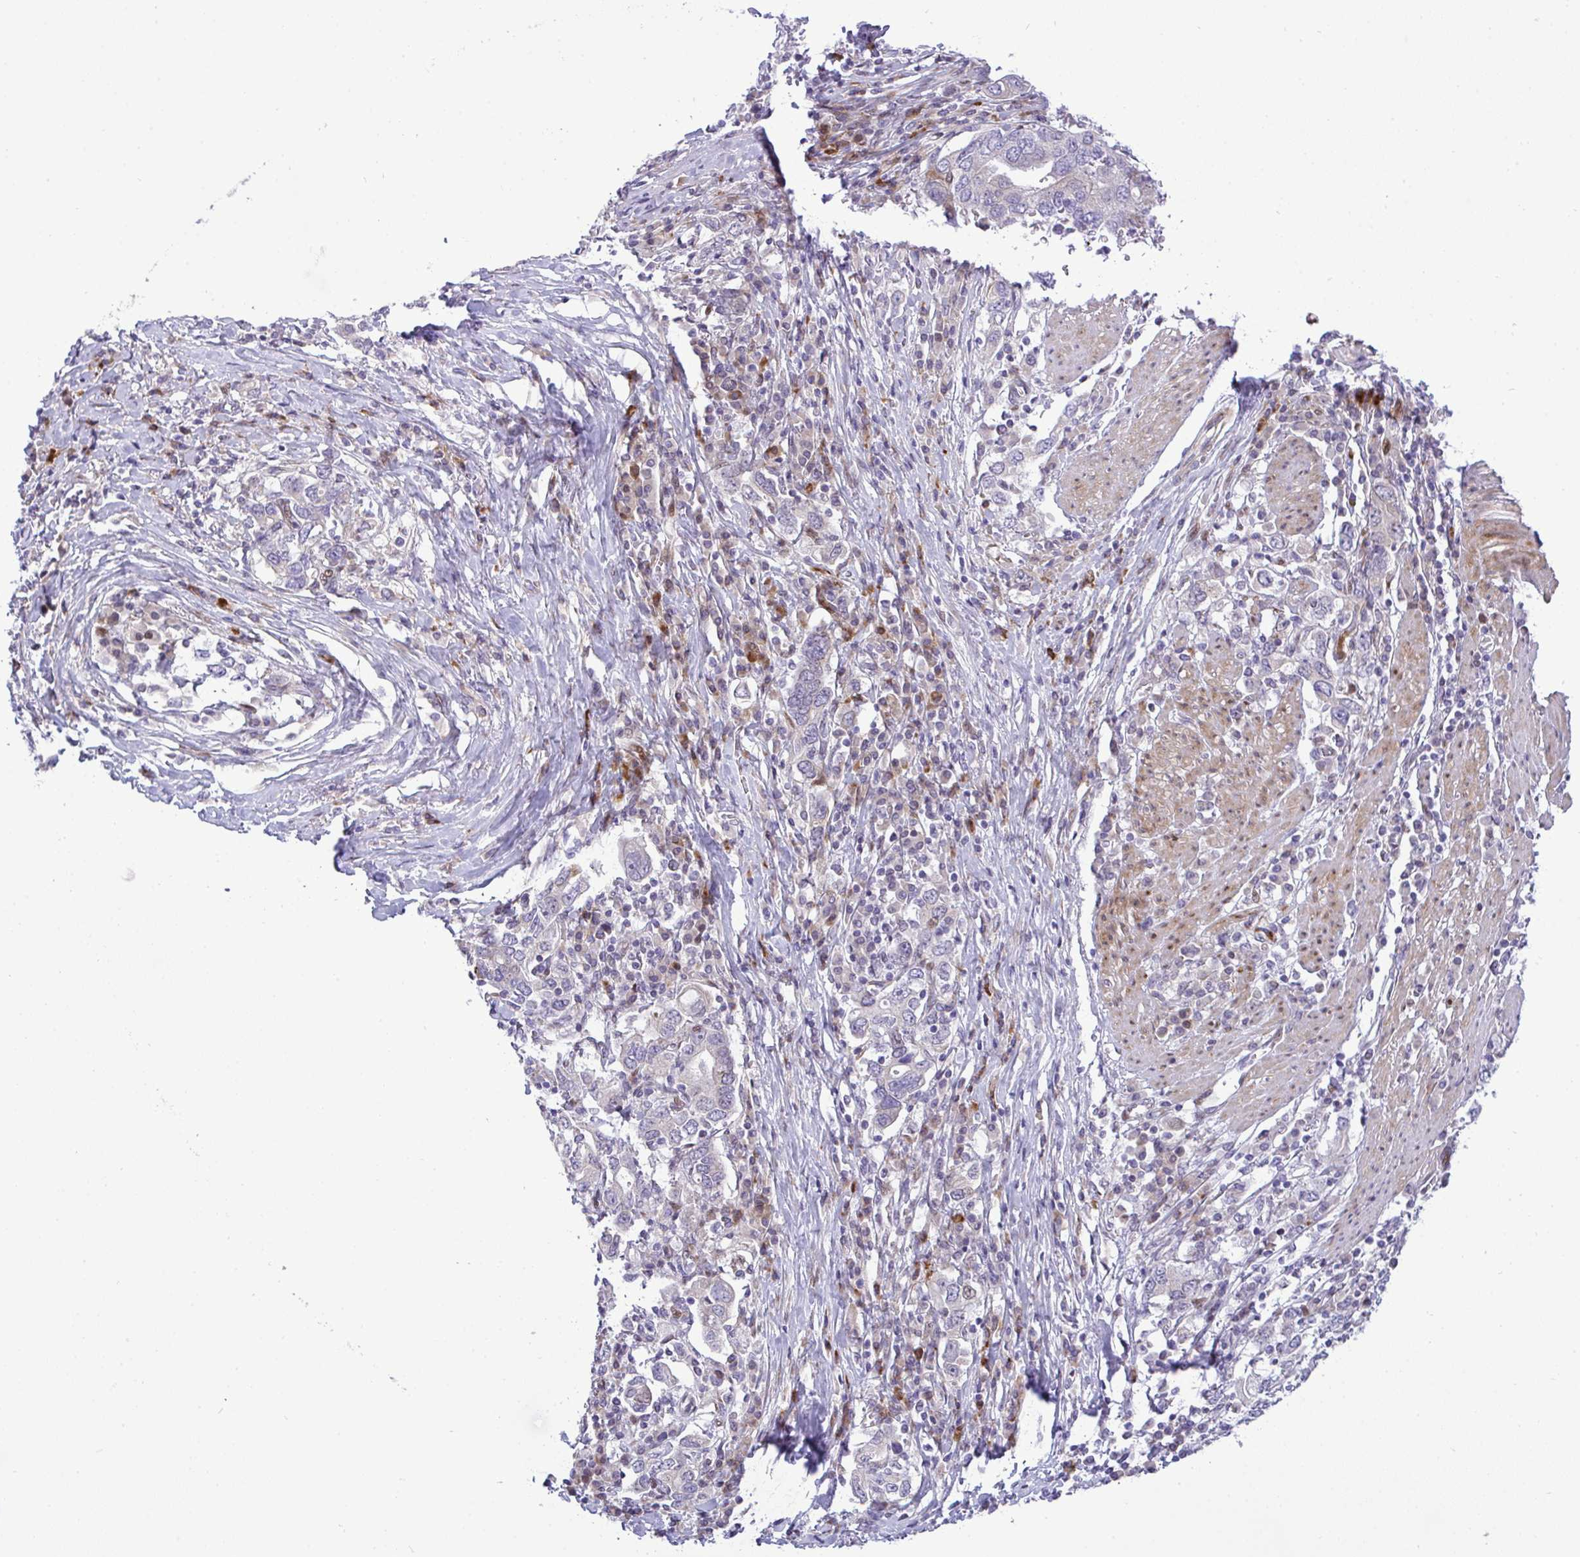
{"staining": {"intensity": "negative", "quantity": "none", "location": "none"}, "tissue": "stomach cancer", "cell_type": "Tumor cells", "image_type": "cancer", "snomed": [{"axis": "morphology", "description": "Adenocarcinoma, NOS"}, {"axis": "topography", "description": "Stomach, upper"}, {"axis": "topography", "description": "Stomach"}], "caption": "Immunohistochemistry histopathology image of stomach cancer (adenocarcinoma) stained for a protein (brown), which shows no expression in tumor cells. (Stains: DAB (3,3'-diaminobenzidine) immunohistochemistry with hematoxylin counter stain, Microscopy: brightfield microscopy at high magnification).", "gene": "CASTOR2", "patient": {"sex": "male", "age": 62}}